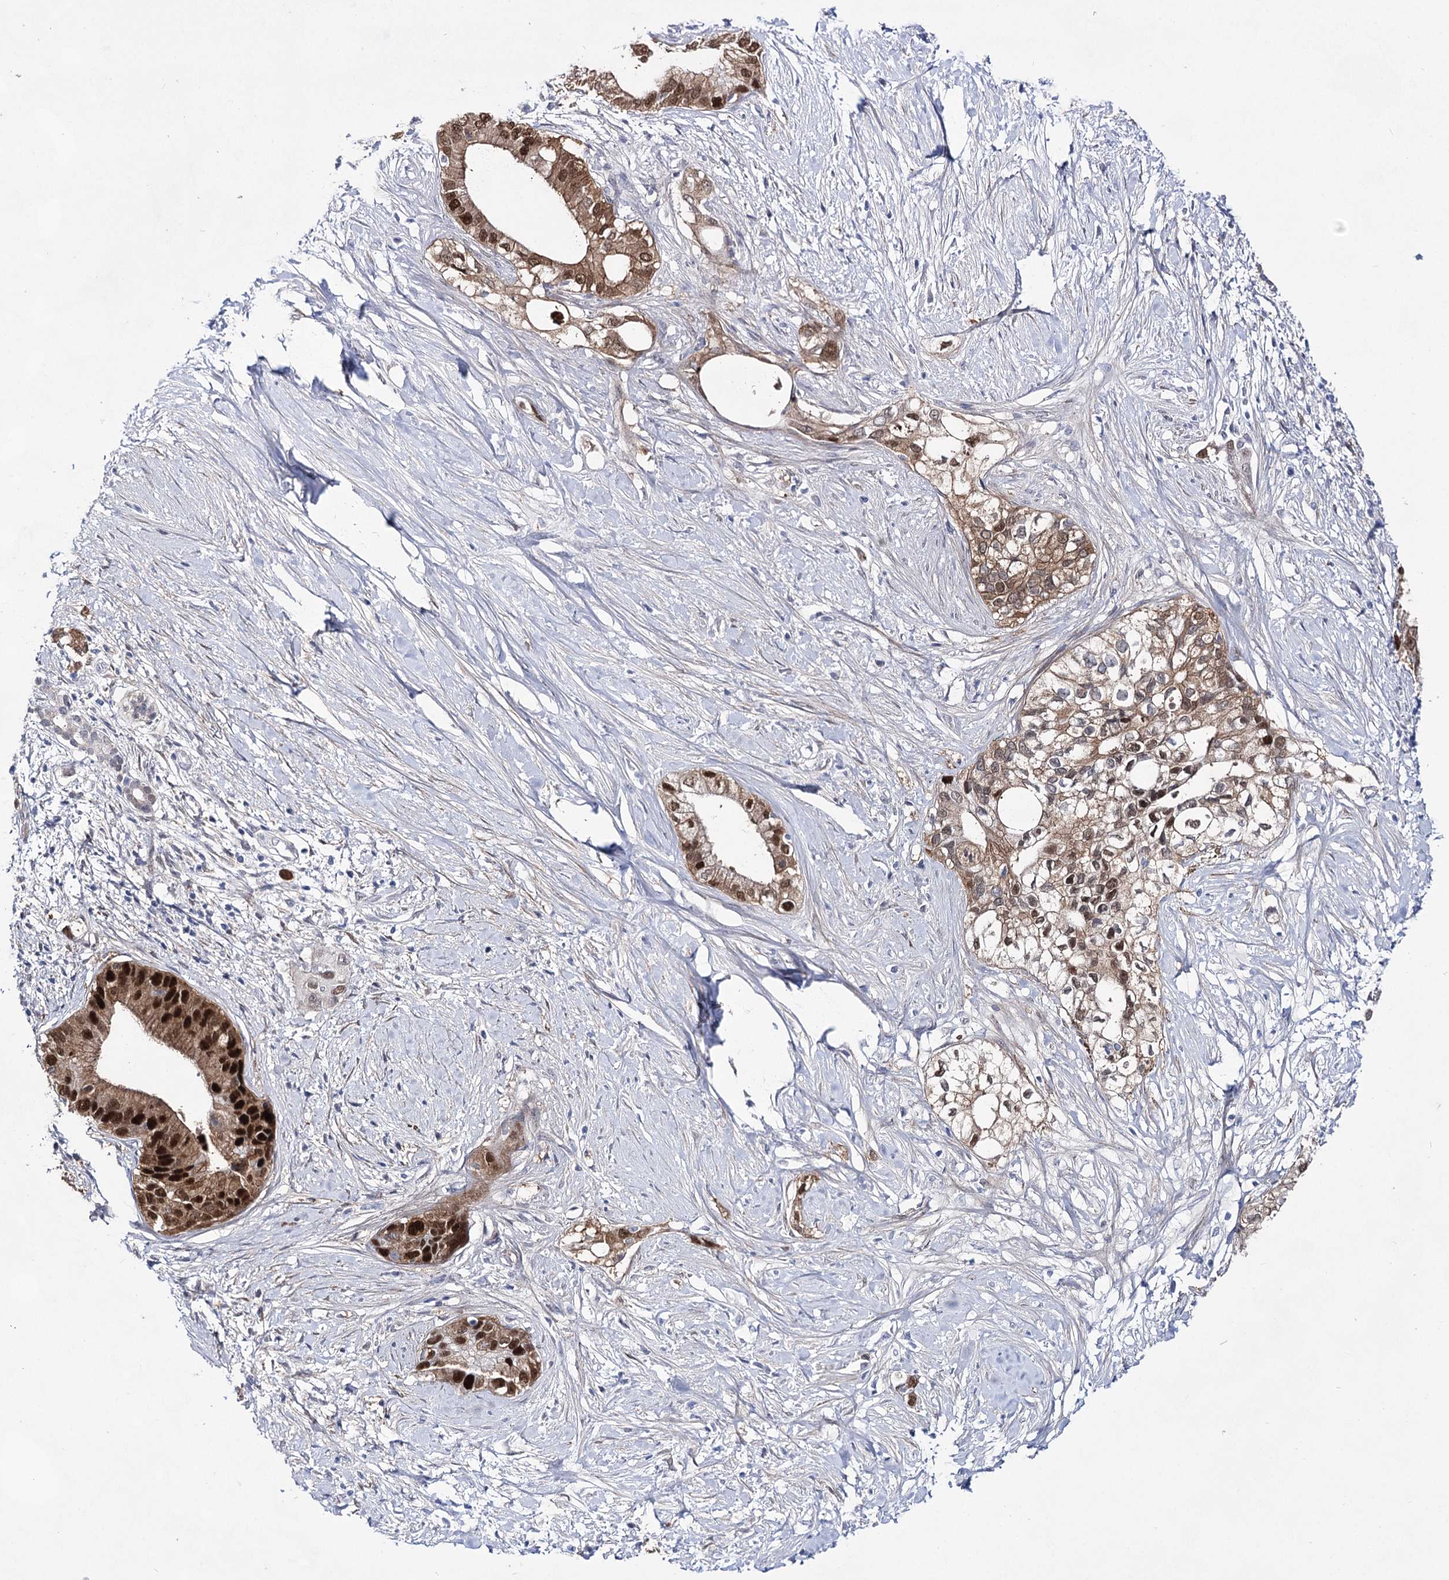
{"staining": {"intensity": "strong", "quantity": ">75%", "location": "cytoplasmic/membranous,nuclear"}, "tissue": "pancreatic cancer", "cell_type": "Tumor cells", "image_type": "cancer", "snomed": [{"axis": "morphology", "description": "Normal tissue, NOS"}, {"axis": "morphology", "description": "Adenocarcinoma, NOS"}, {"axis": "topography", "description": "Pancreas"}, {"axis": "topography", "description": "Peripheral nerve tissue"}], "caption": "Immunohistochemistry (IHC) image of human adenocarcinoma (pancreatic) stained for a protein (brown), which demonstrates high levels of strong cytoplasmic/membranous and nuclear staining in approximately >75% of tumor cells.", "gene": "UGDH", "patient": {"sex": "male", "age": 59}}